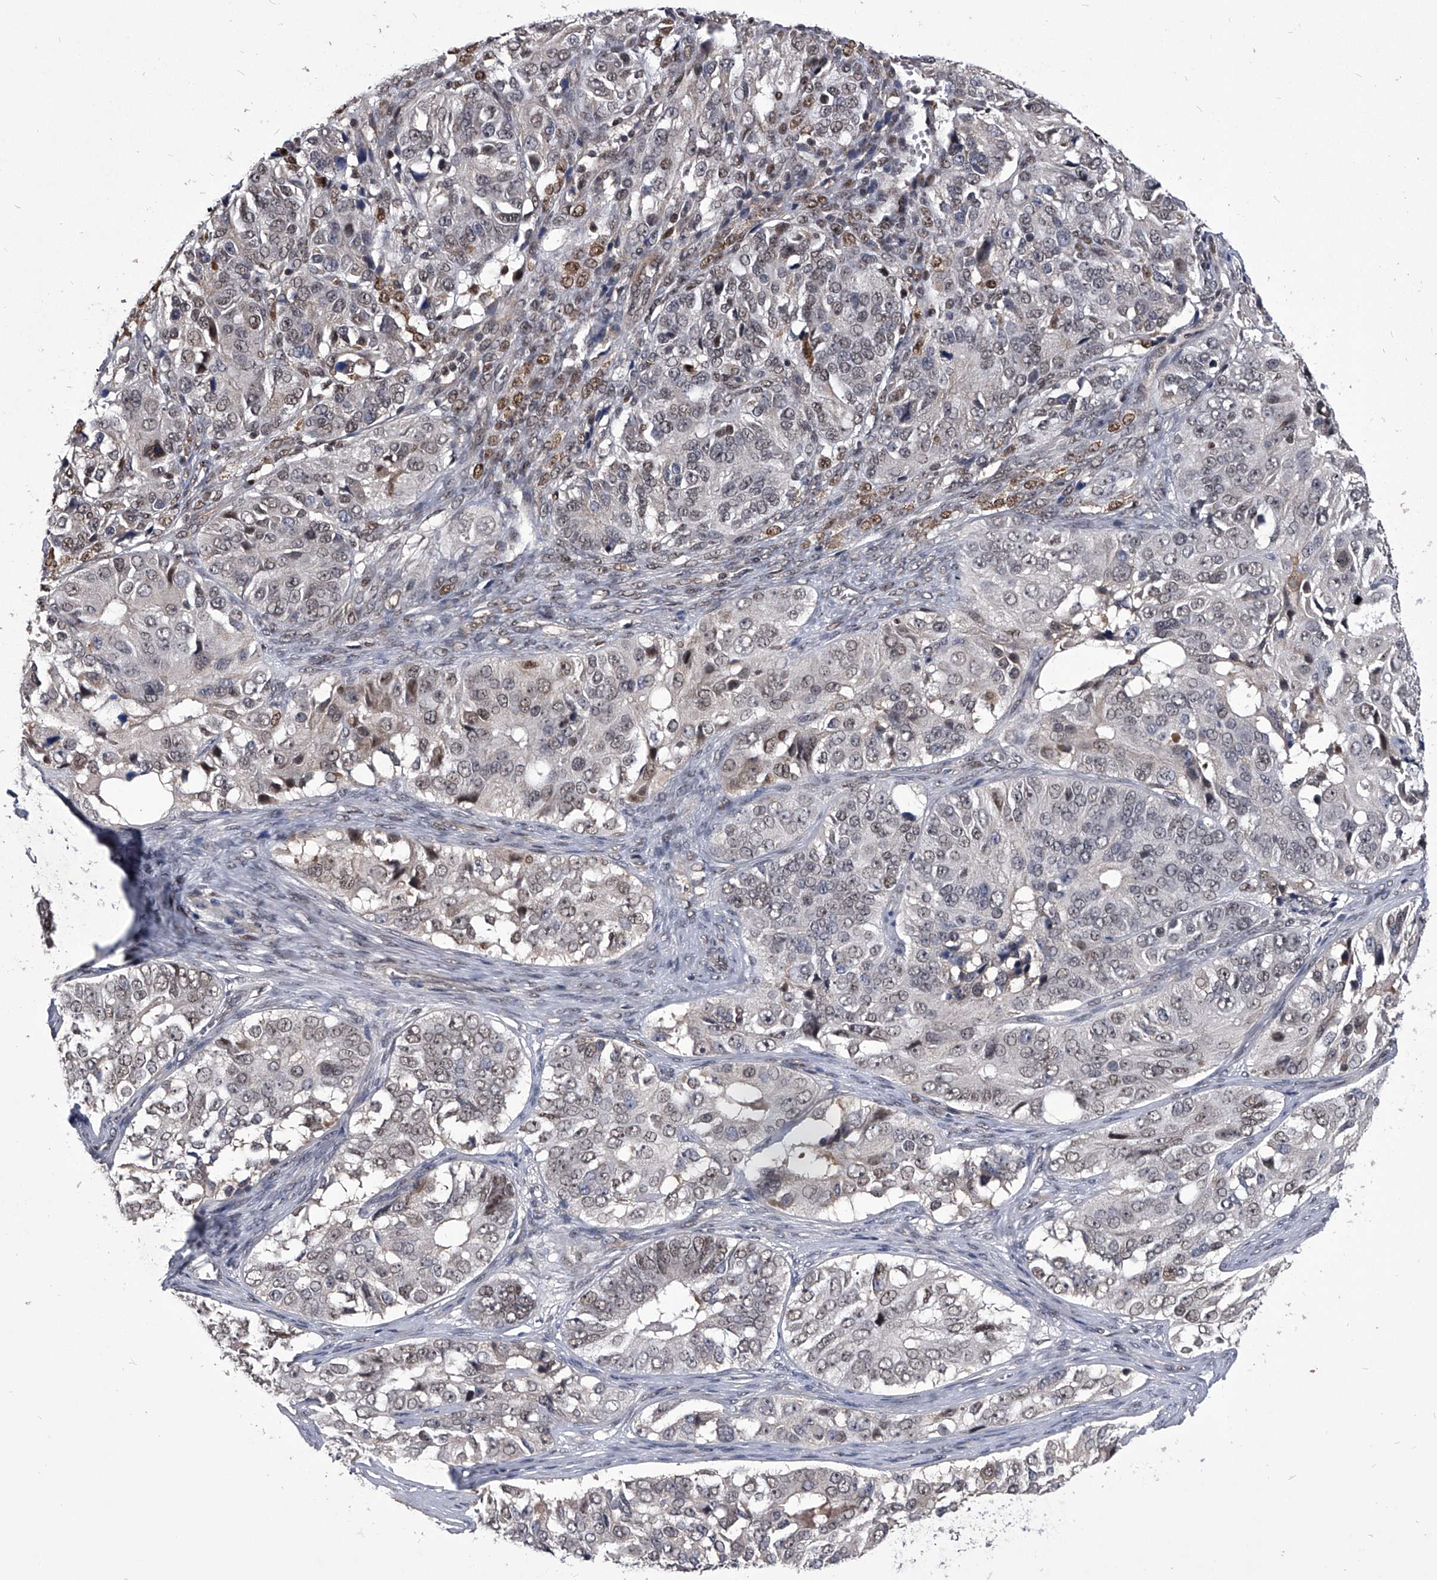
{"staining": {"intensity": "moderate", "quantity": "<25%", "location": "nuclear"}, "tissue": "ovarian cancer", "cell_type": "Tumor cells", "image_type": "cancer", "snomed": [{"axis": "morphology", "description": "Carcinoma, endometroid"}, {"axis": "topography", "description": "Ovary"}], "caption": "The image reveals staining of ovarian cancer, revealing moderate nuclear protein expression (brown color) within tumor cells.", "gene": "CMTR1", "patient": {"sex": "female", "age": 51}}